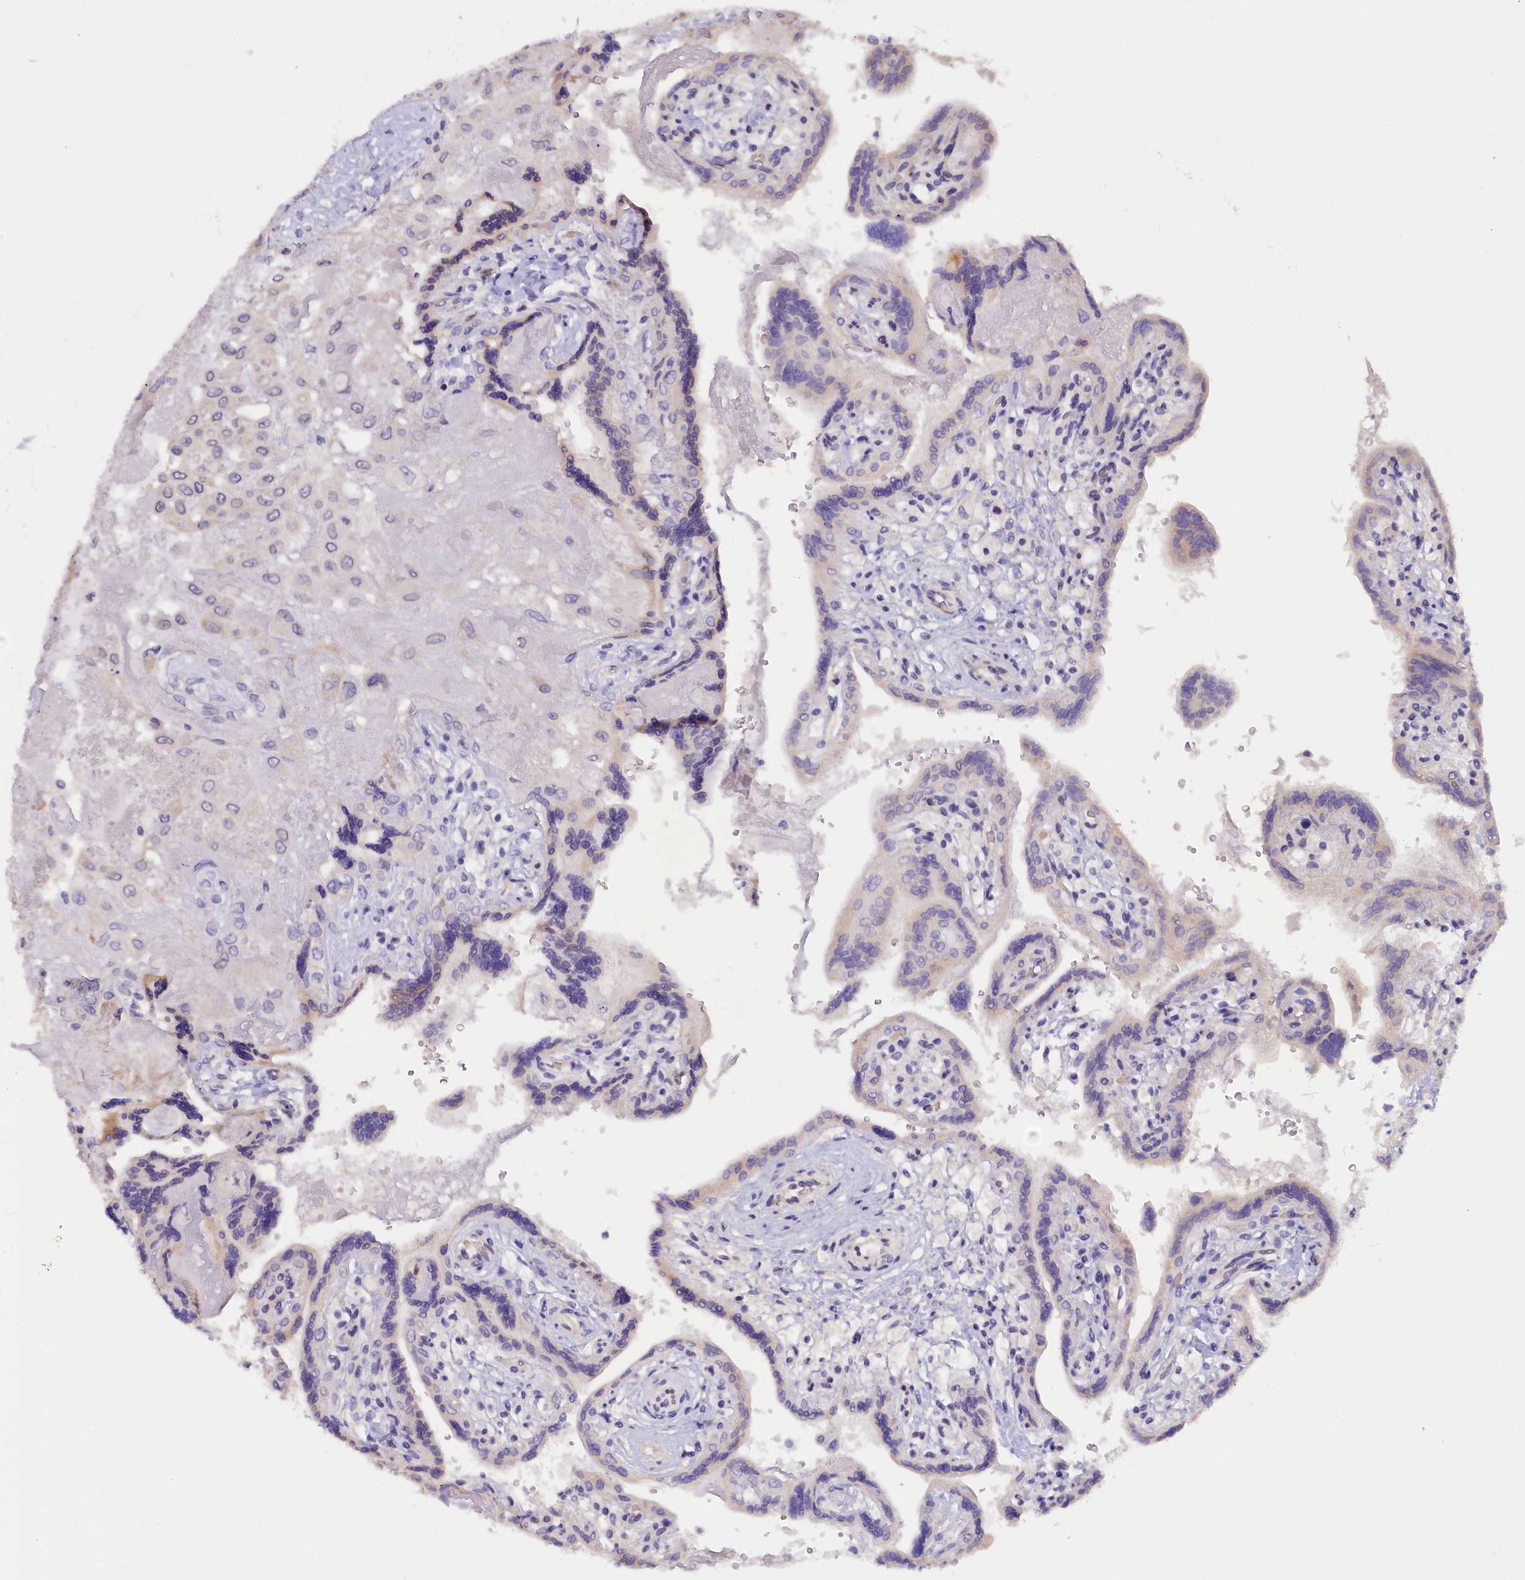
{"staining": {"intensity": "negative", "quantity": "none", "location": "none"}, "tissue": "placenta", "cell_type": "Decidual cells", "image_type": "normal", "snomed": [{"axis": "morphology", "description": "Normal tissue, NOS"}, {"axis": "topography", "description": "Placenta"}], "caption": "Immunohistochemistry (IHC) histopathology image of unremarkable placenta: human placenta stained with DAB displays no significant protein expression in decidual cells. (Brightfield microscopy of DAB (3,3'-diaminobenzidine) immunohistochemistry (IHC) at high magnification).", "gene": "ZSWIM4", "patient": {"sex": "female", "age": 37}}